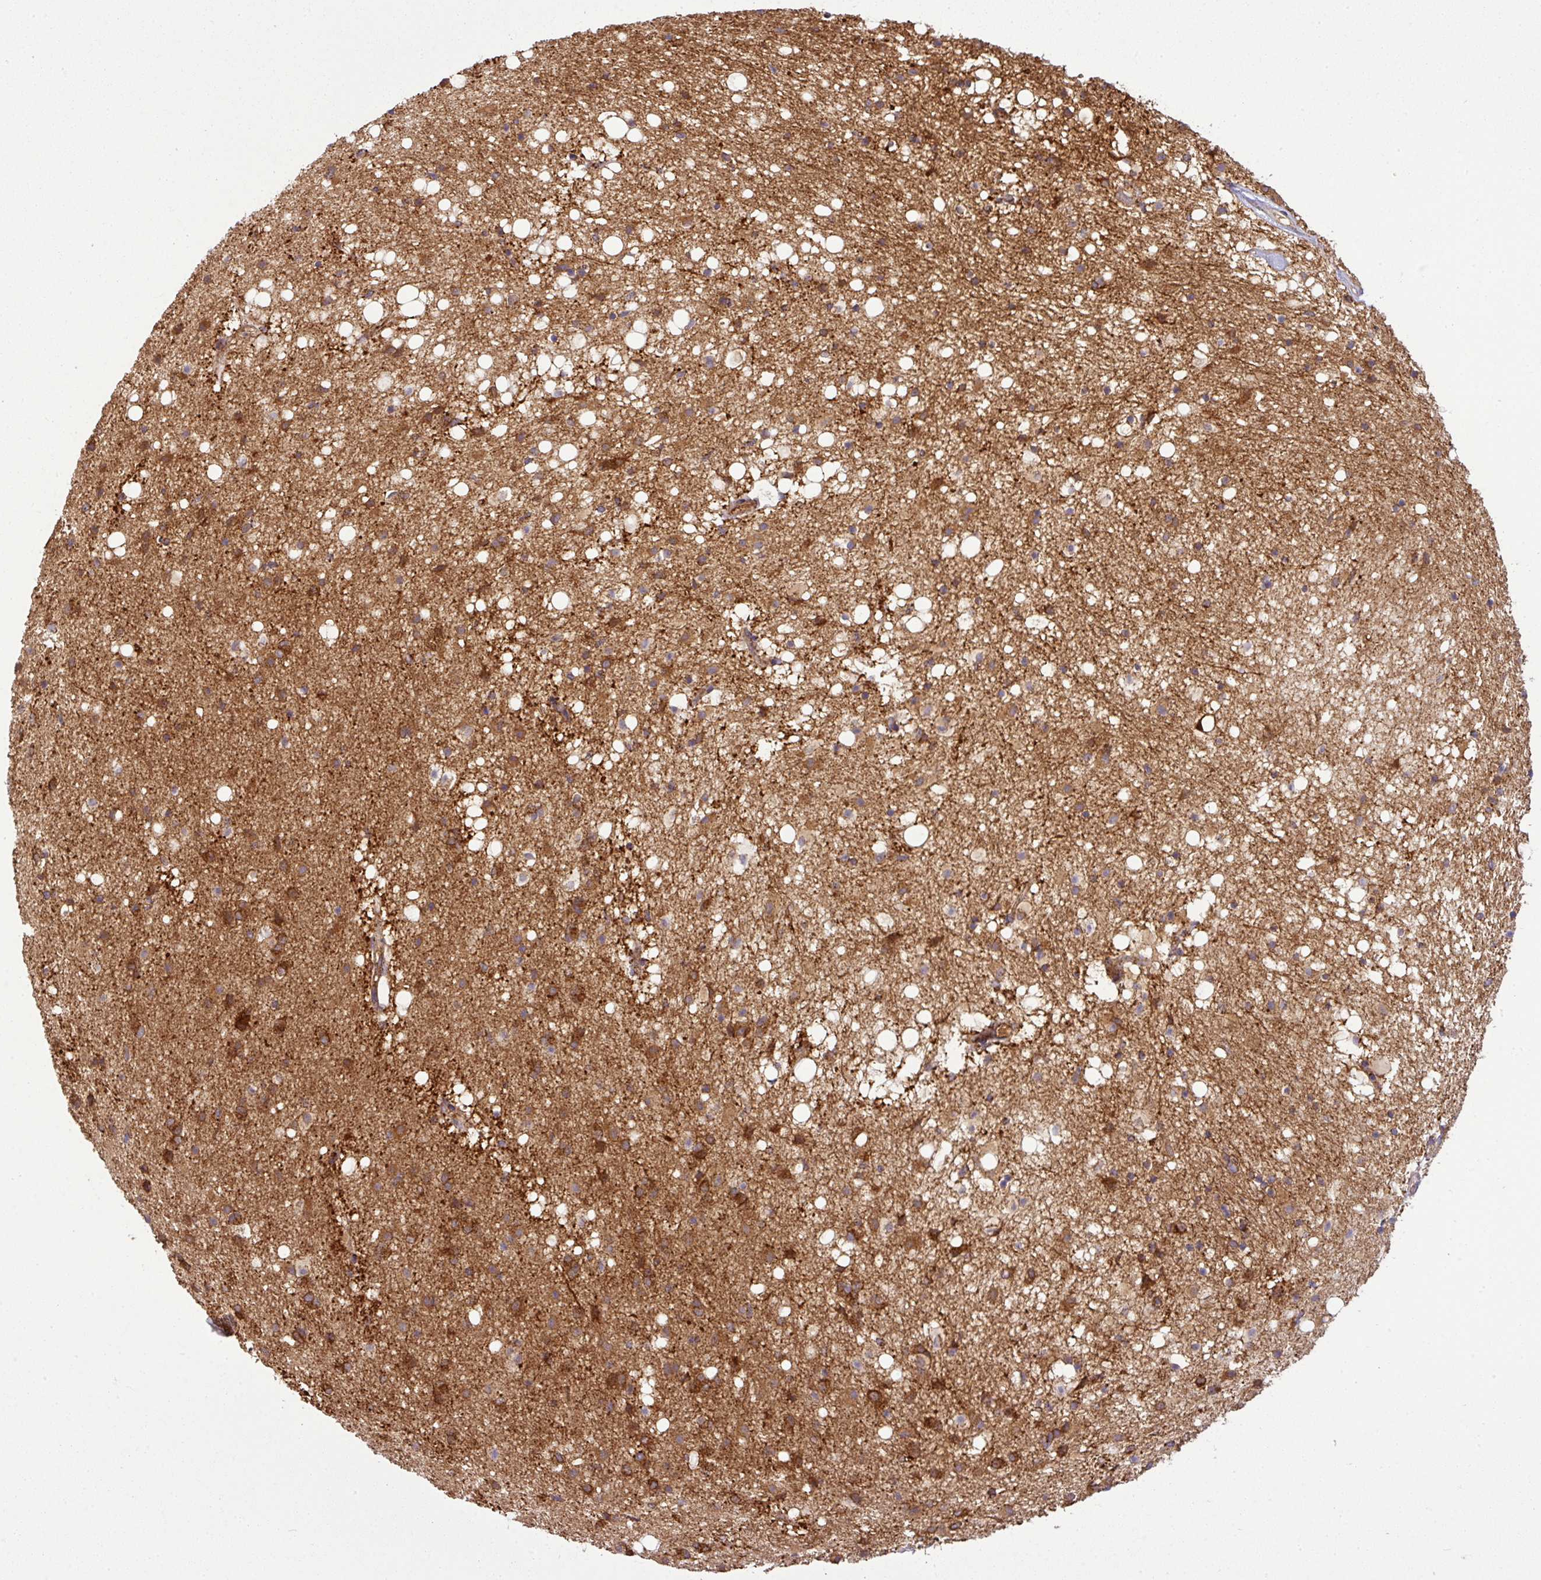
{"staining": {"intensity": "moderate", "quantity": "25%-75%", "location": "cytoplasmic/membranous"}, "tissue": "caudate", "cell_type": "Glial cells", "image_type": "normal", "snomed": [{"axis": "morphology", "description": "Normal tissue, NOS"}, {"axis": "topography", "description": "Lateral ventricle wall"}], "caption": "Immunohistochemical staining of unremarkable human caudate demonstrates moderate cytoplasmic/membranous protein positivity in approximately 25%-75% of glial cells. Nuclei are stained in blue.", "gene": "PRELID3B", "patient": {"sex": "male", "age": 58}}